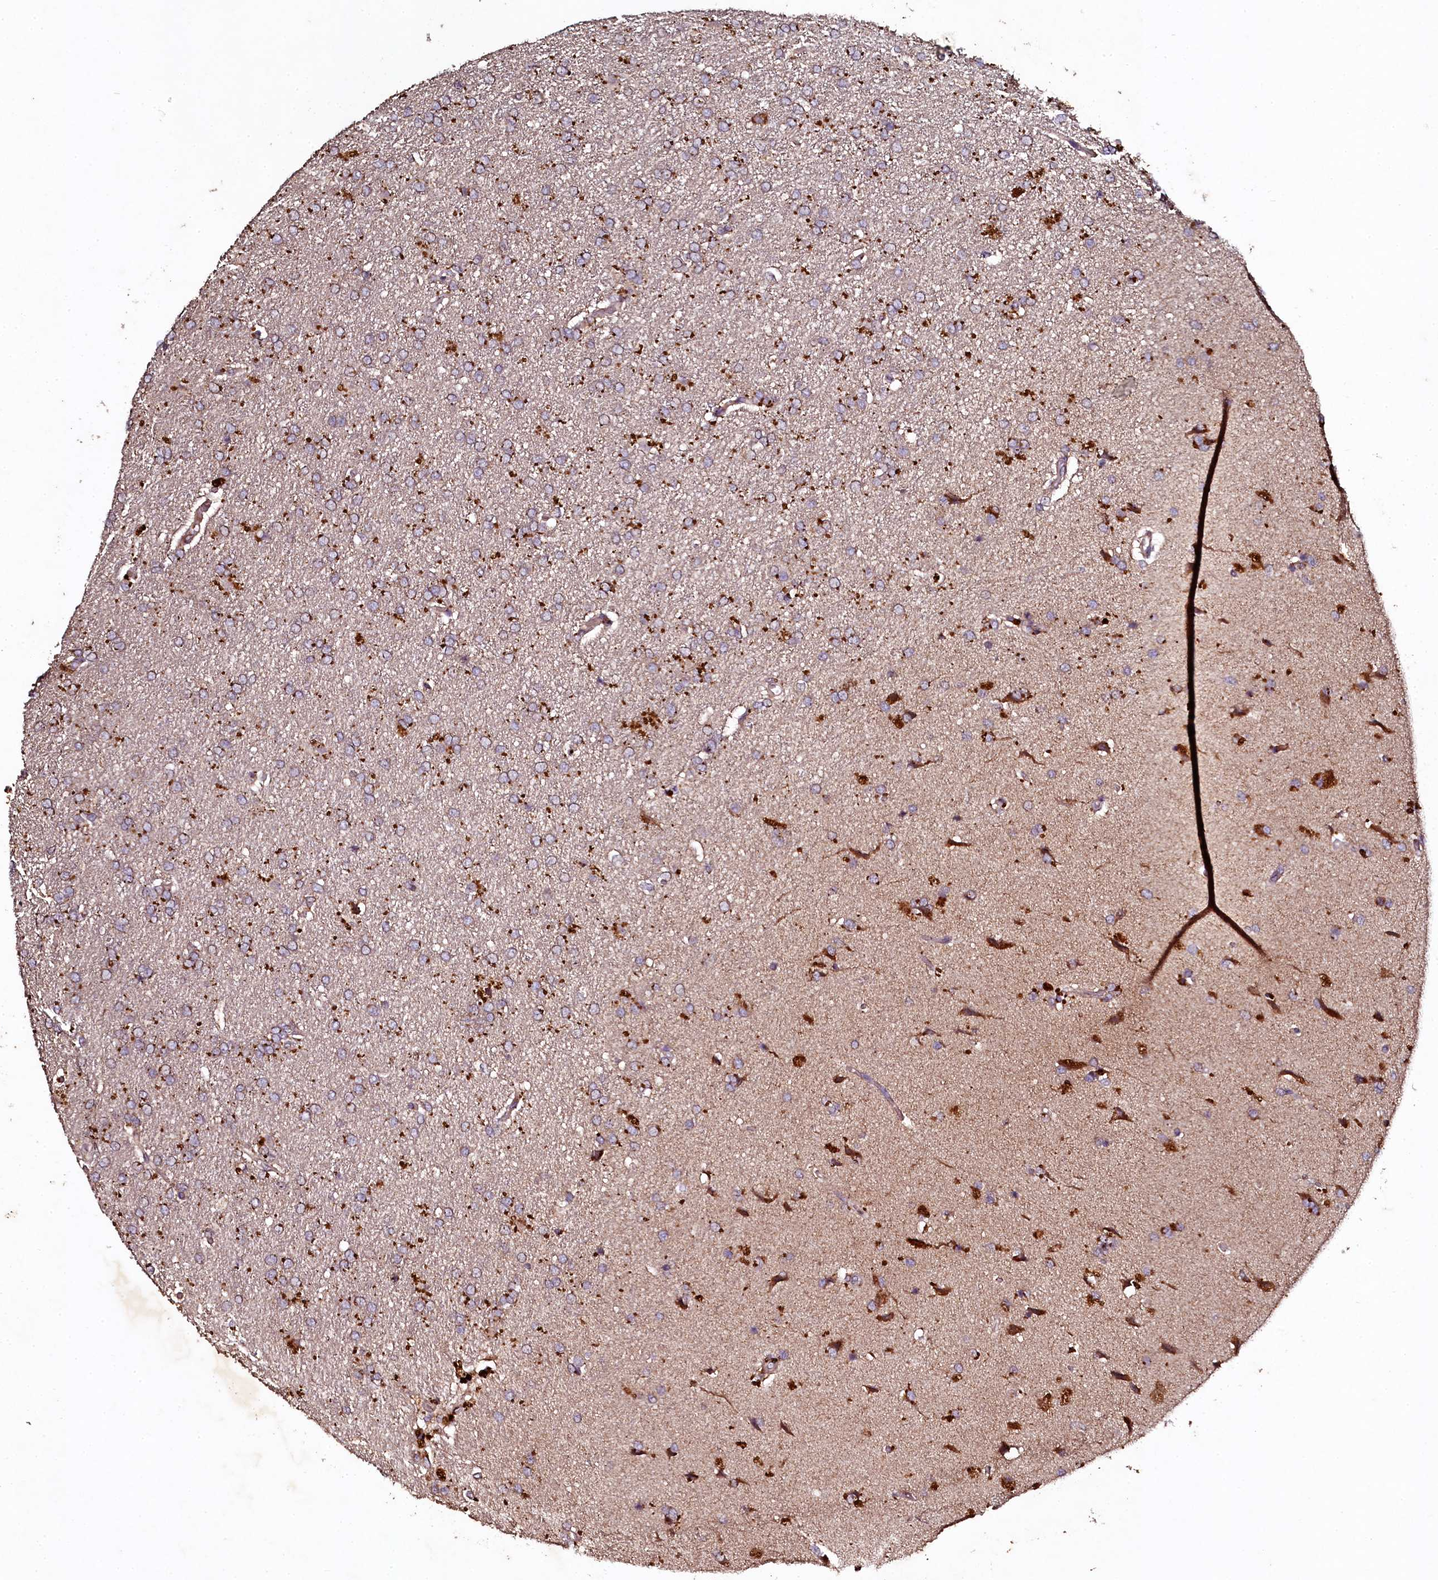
{"staining": {"intensity": "moderate", "quantity": "25%-75%", "location": "cytoplasmic/membranous"}, "tissue": "glioma", "cell_type": "Tumor cells", "image_type": "cancer", "snomed": [{"axis": "morphology", "description": "Glioma, malignant, High grade"}, {"axis": "topography", "description": "Brain"}], "caption": "IHC of human high-grade glioma (malignant) exhibits medium levels of moderate cytoplasmic/membranous positivity in about 25%-75% of tumor cells.", "gene": "SEC24C", "patient": {"sex": "male", "age": 72}}